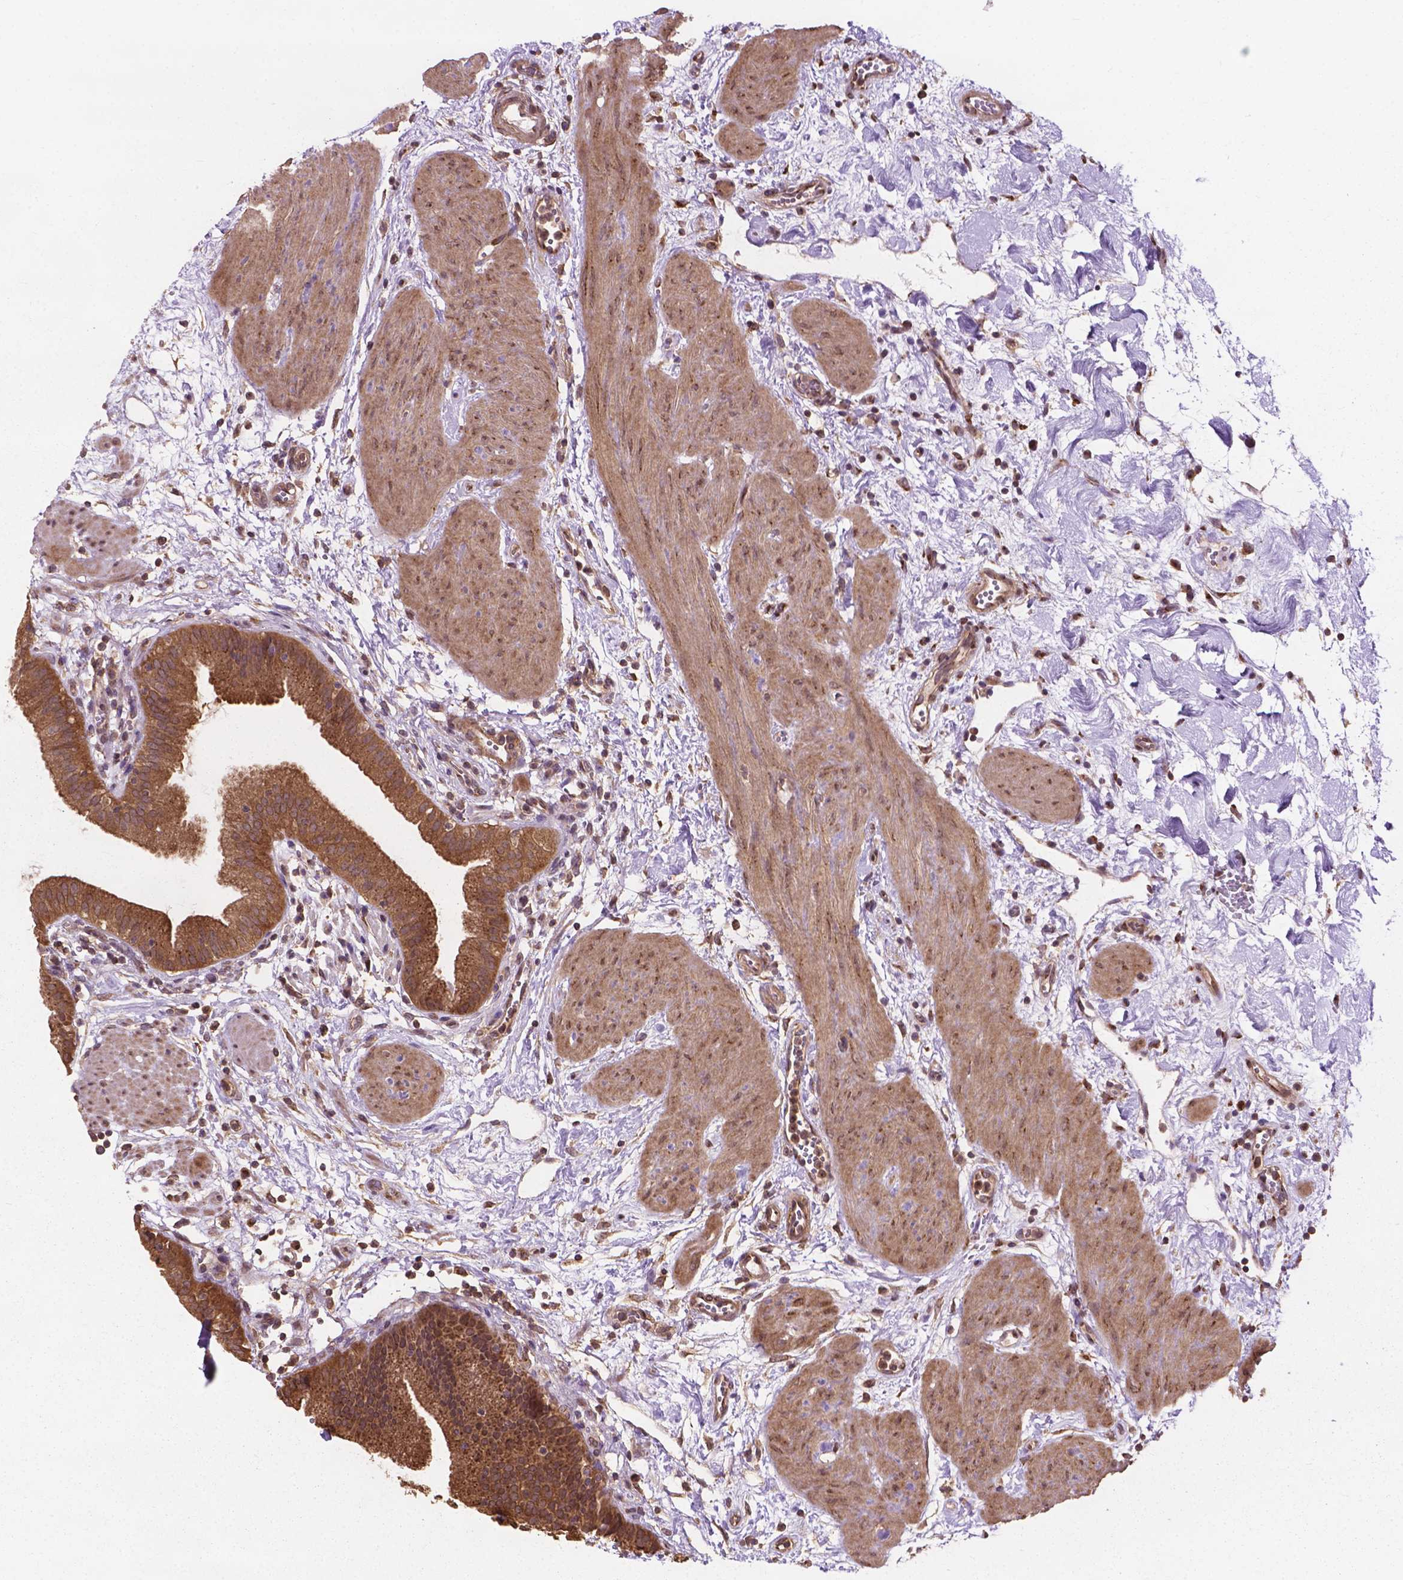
{"staining": {"intensity": "strong", "quantity": ">75%", "location": "cytoplasmic/membranous"}, "tissue": "gallbladder", "cell_type": "Glandular cells", "image_type": "normal", "snomed": [{"axis": "morphology", "description": "Normal tissue, NOS"}, {"axis": "topography", "description": "Gallbladder"}], "caption": "High-power microscopy captured an IHC micrograph of normal gallbladder, revealing strong cytoplasmic/membranous positivity in about >75% of glandular cells.", "gene": "PPP1CB", "patient": {"sex": "female", "age": 65}}